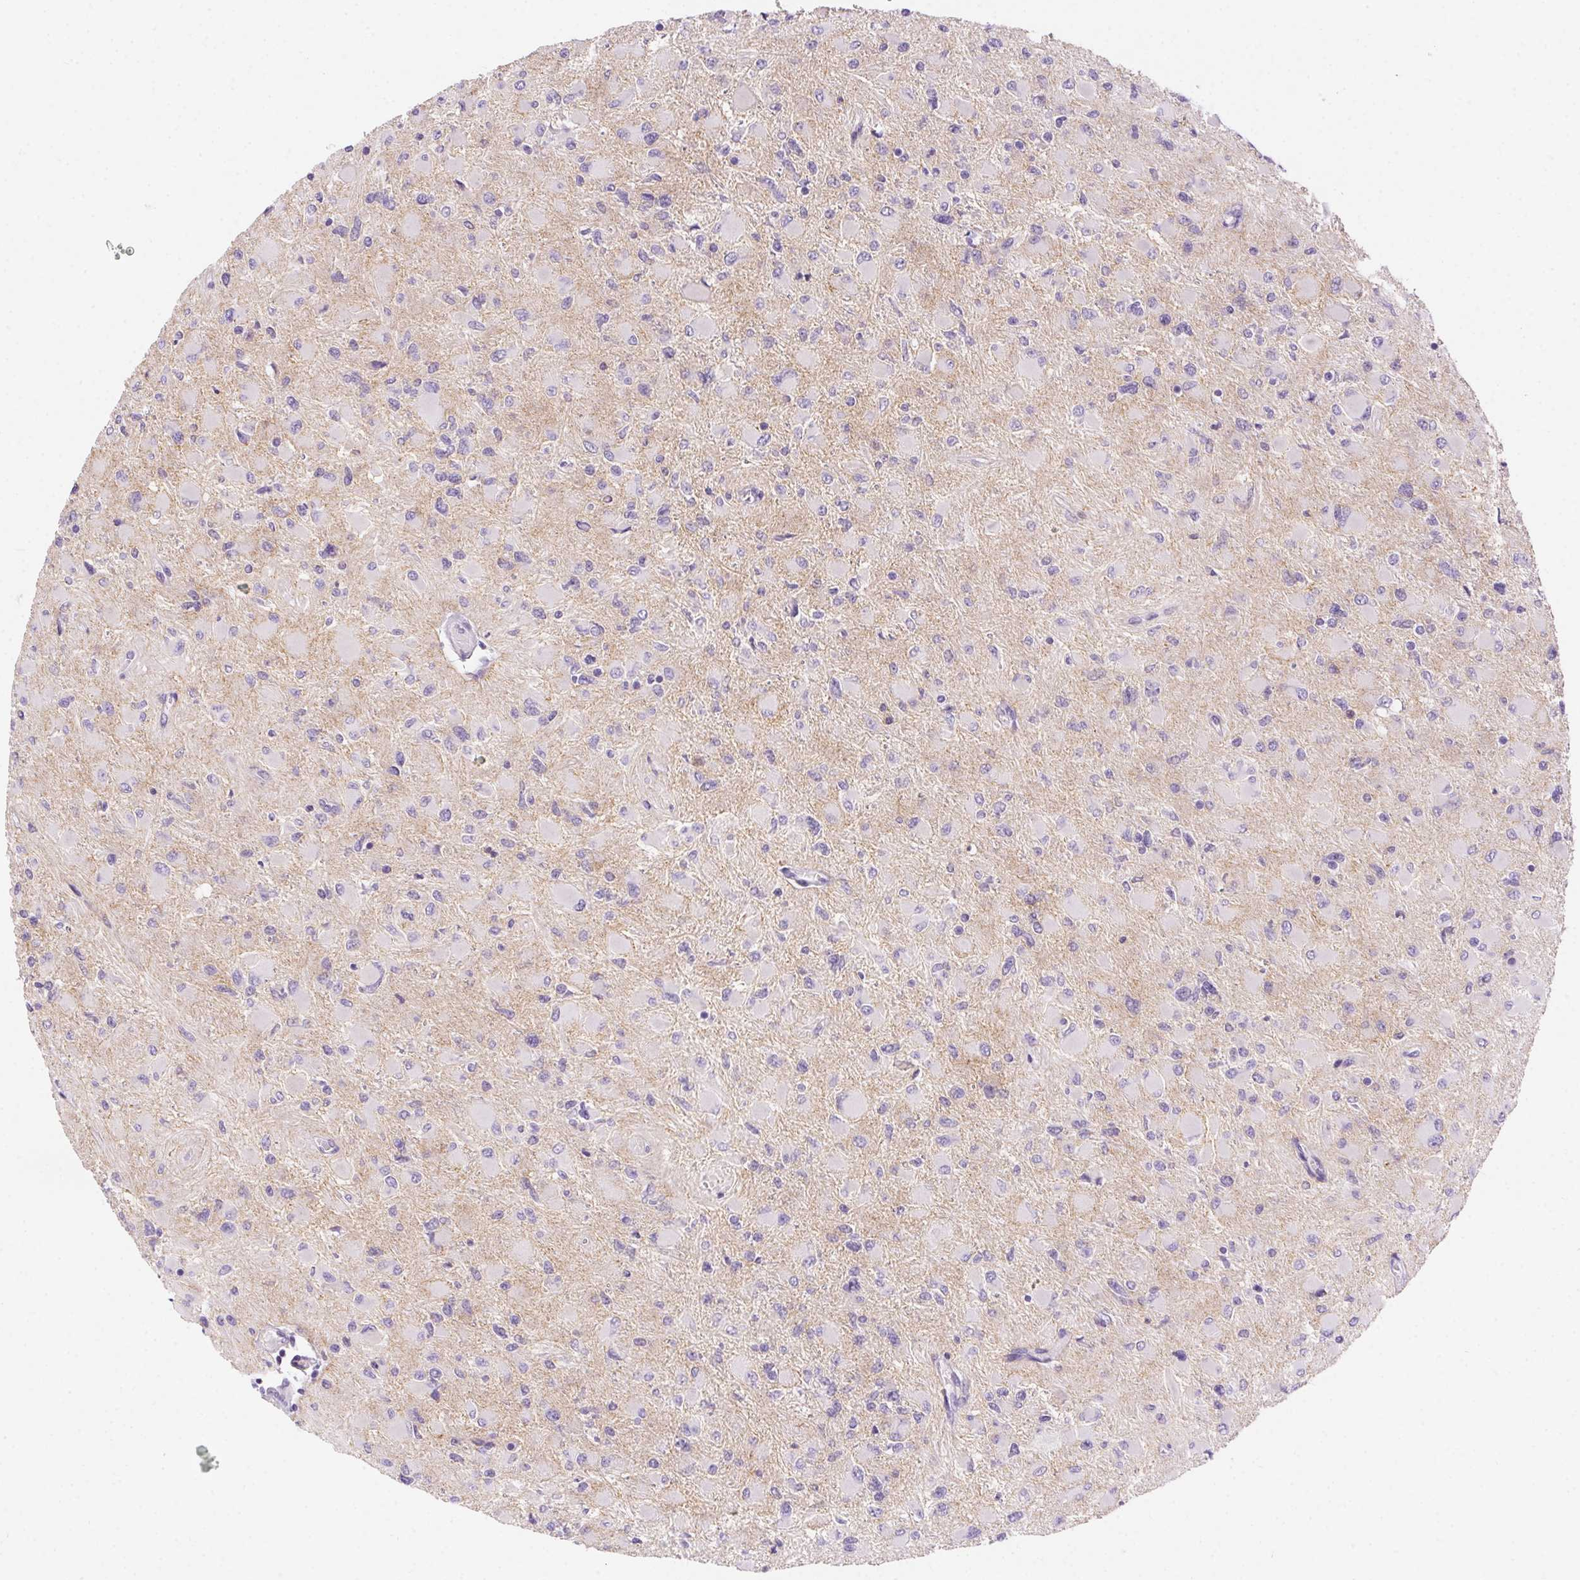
{"staining": {"intensity": "negative", "quantity": "none", "location": "none"}, "tissue": "glioma", "cell_type": "Tumor cells", "image_type": "cancer", "snomed": [{"axis": "morphology", "description": "Glioma, malignant, High grade"}, {"axis": "topography", "description": "Cerebral cortex"}], "caption": "Tumor cells are negative for brown protein staining in glioma.", "gene": "SSTR4", "patient": {"sex": "female", "age": 36}}